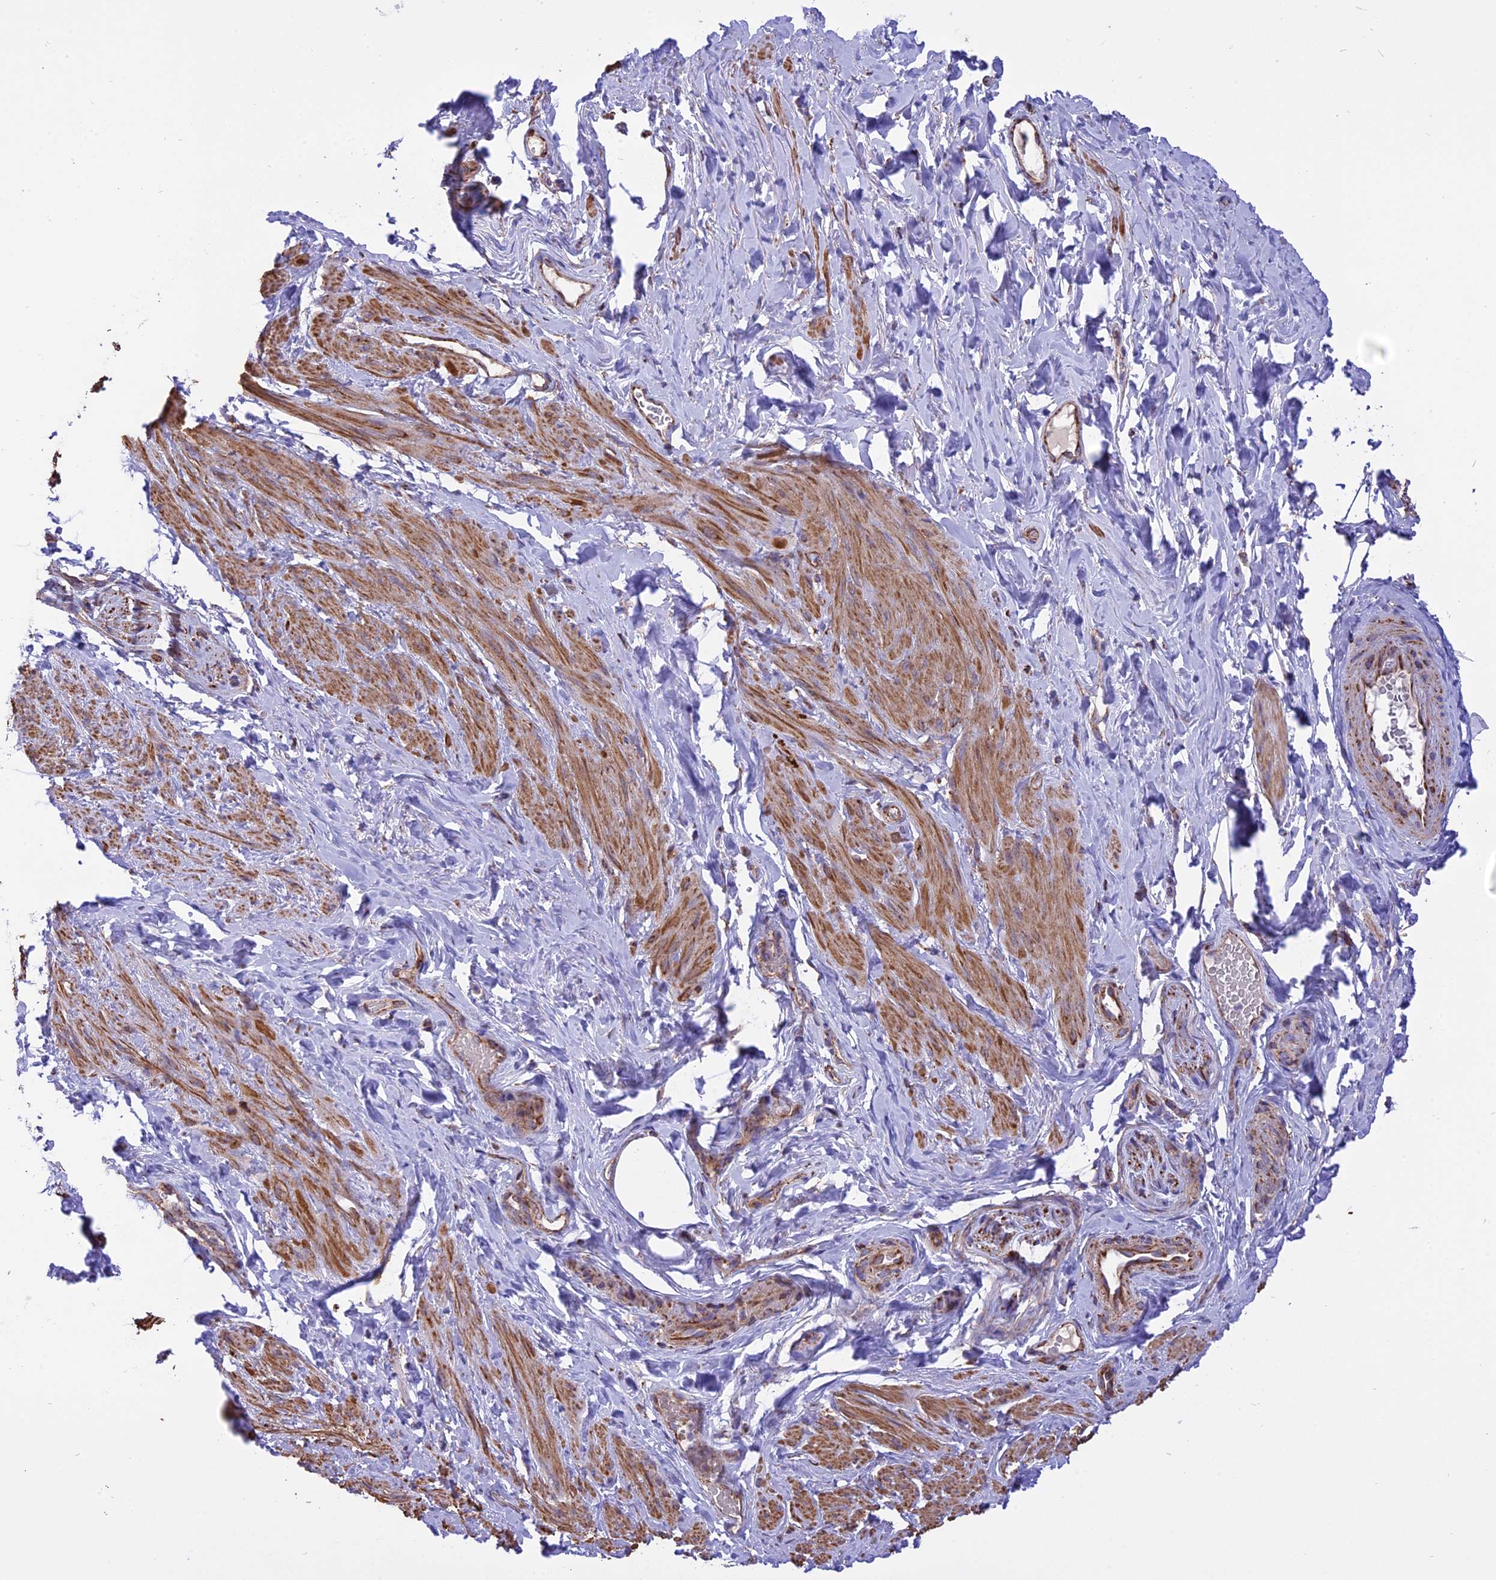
{"staining": {"intensity": "moderate", "quantity": "25%-75%", "location": "cytoplasmic/membranous"}, "tissue": "smooth muscle", "cell_type": "Smooth muscle cells", "image_type": "normal", "snomed": [{"axis": "morphology", "description": "Normal tissue, NOS"}, {"axis": "topography", "description": "Smooth muscle"}, {"axis": "topography", "description": "Peripheral nerve tissue"}], "caption": "DAB (3,3'-diaminobenzidine) immunohistochemical staining of unremarkable smooth muscle reveals moderate cytoplasmic/membranous protein staining in about 25%-75% of smooth muscle cells.", "gene": "TTC4", "patient": {"sex": "male", "age": 69}}